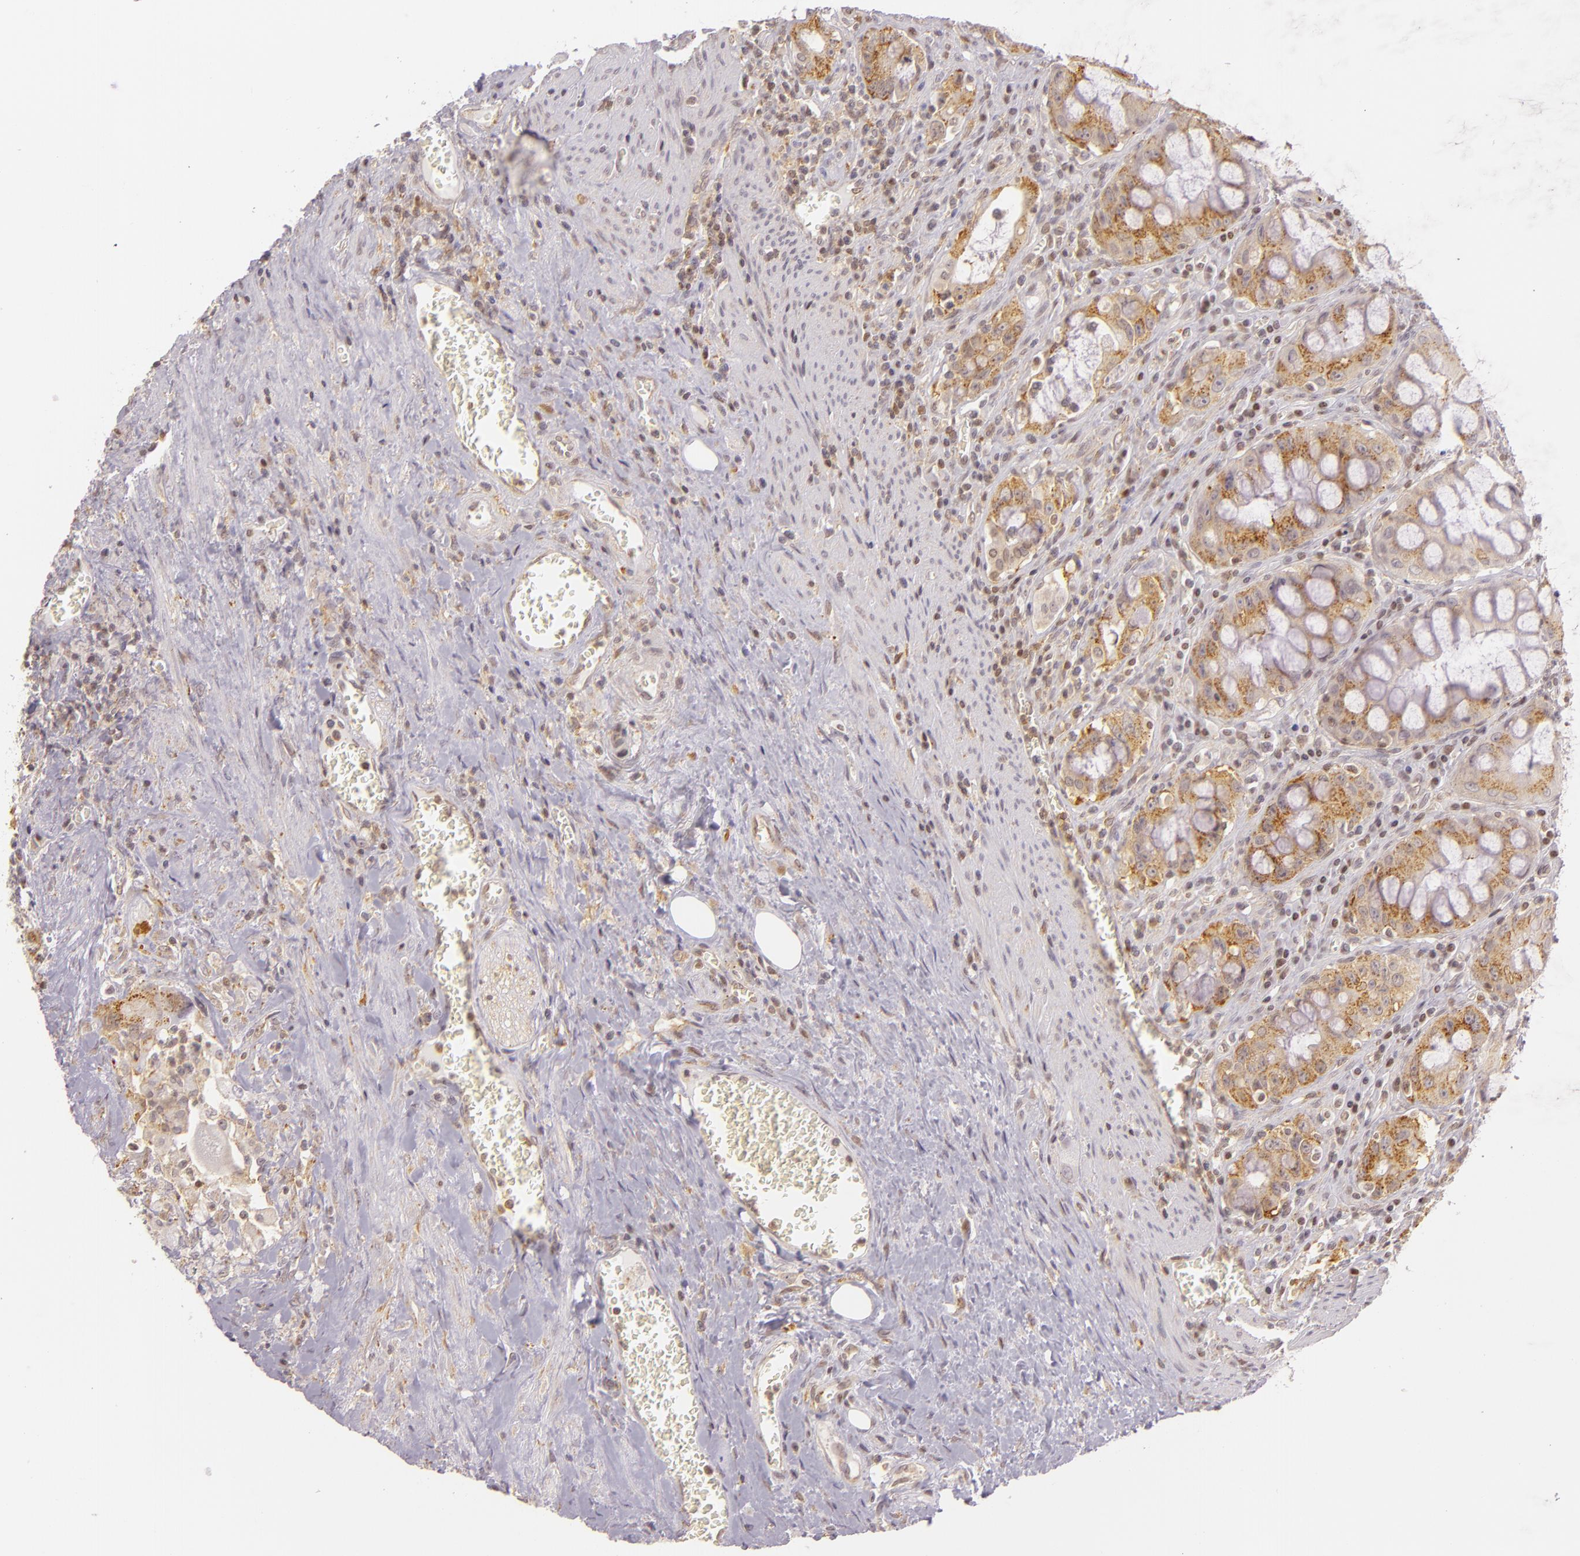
{"staining": {"intensity": "moderate", "quantity": "25%-75%", "location": "cytoplasmic/membranous,nuclear"}, "tissue": "colorectal cancer", "cell_type": "Tumor cells", "image_type": "cancer", "snomed": [{"axis": "morphology", "description": "Adenocarcinoma, NOS"}, {"axis": "topography", "description": "Rectum"}], "caption": "This micrograph reveals adenocarcinoma (colorectal) stained with IHC to label a protein in brown. The cytoplasmic/membranous and nuclear of tumor cells show moderate positivity for the protein. Nuclei are counter-stained blue.", "gene": "IMPDH1", "patient": {"sex": "male", "age": 70}}